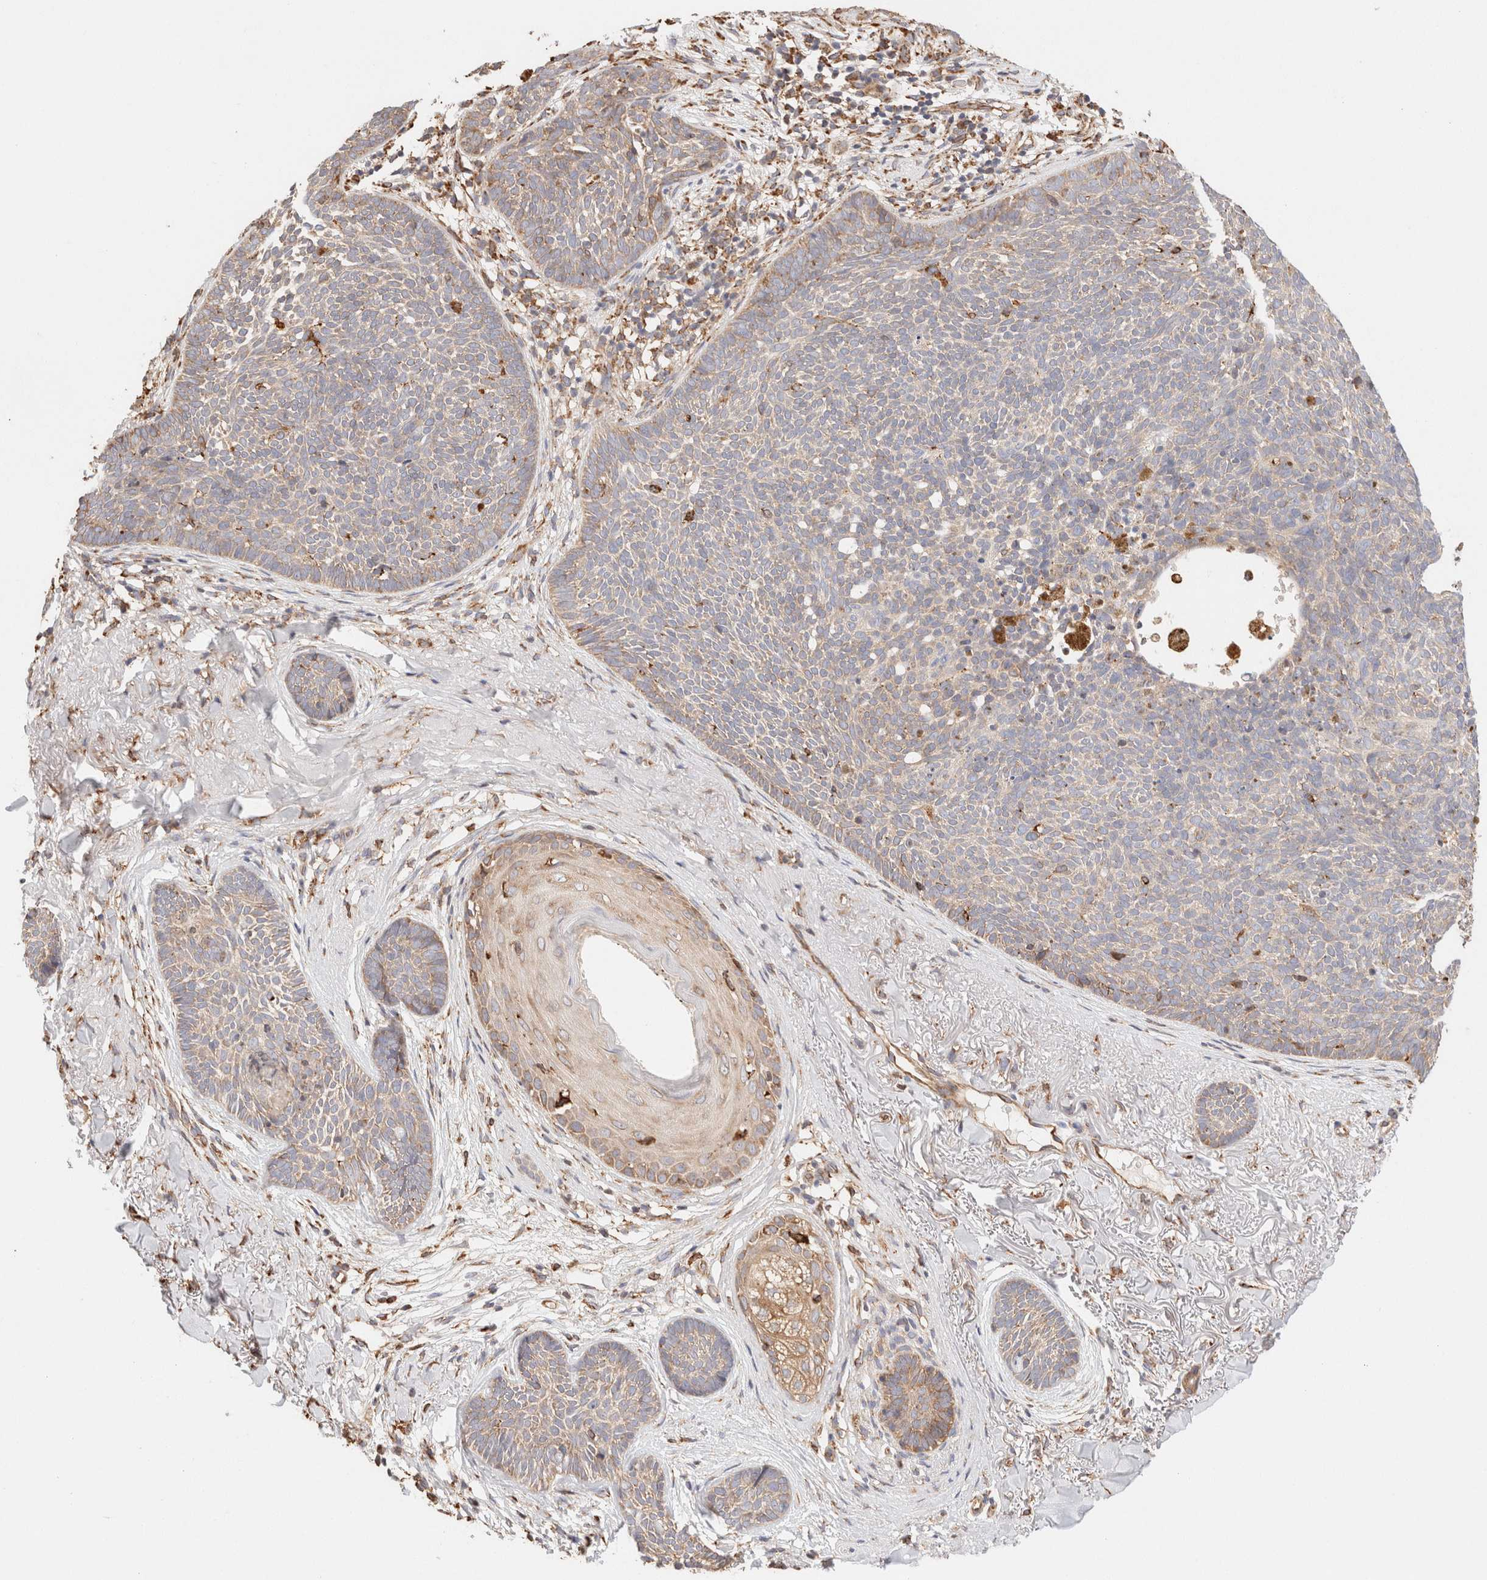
{"staining": {"intensity": "moderate", "quantity": "<25%", "location": "cytoplasmic/membranous"}, "tissue": "skin cancer", "cell_type": "Tumor cells", "image_type": "cancer", "snomed": [{"axis": "morphology", "description": "Basal cell carcinoma"}, {"axis": "topography", "description": "Skin"}], "caption": "Immunohistochemical staining of skin cancer (basal cell carcinoma) demonstrates low levels of moderate cytoplasmic/membranous protein positivity in approximately <25% of tumor cells.", "gene": "FER", "patient": {"sex": "female", "age": 70}}